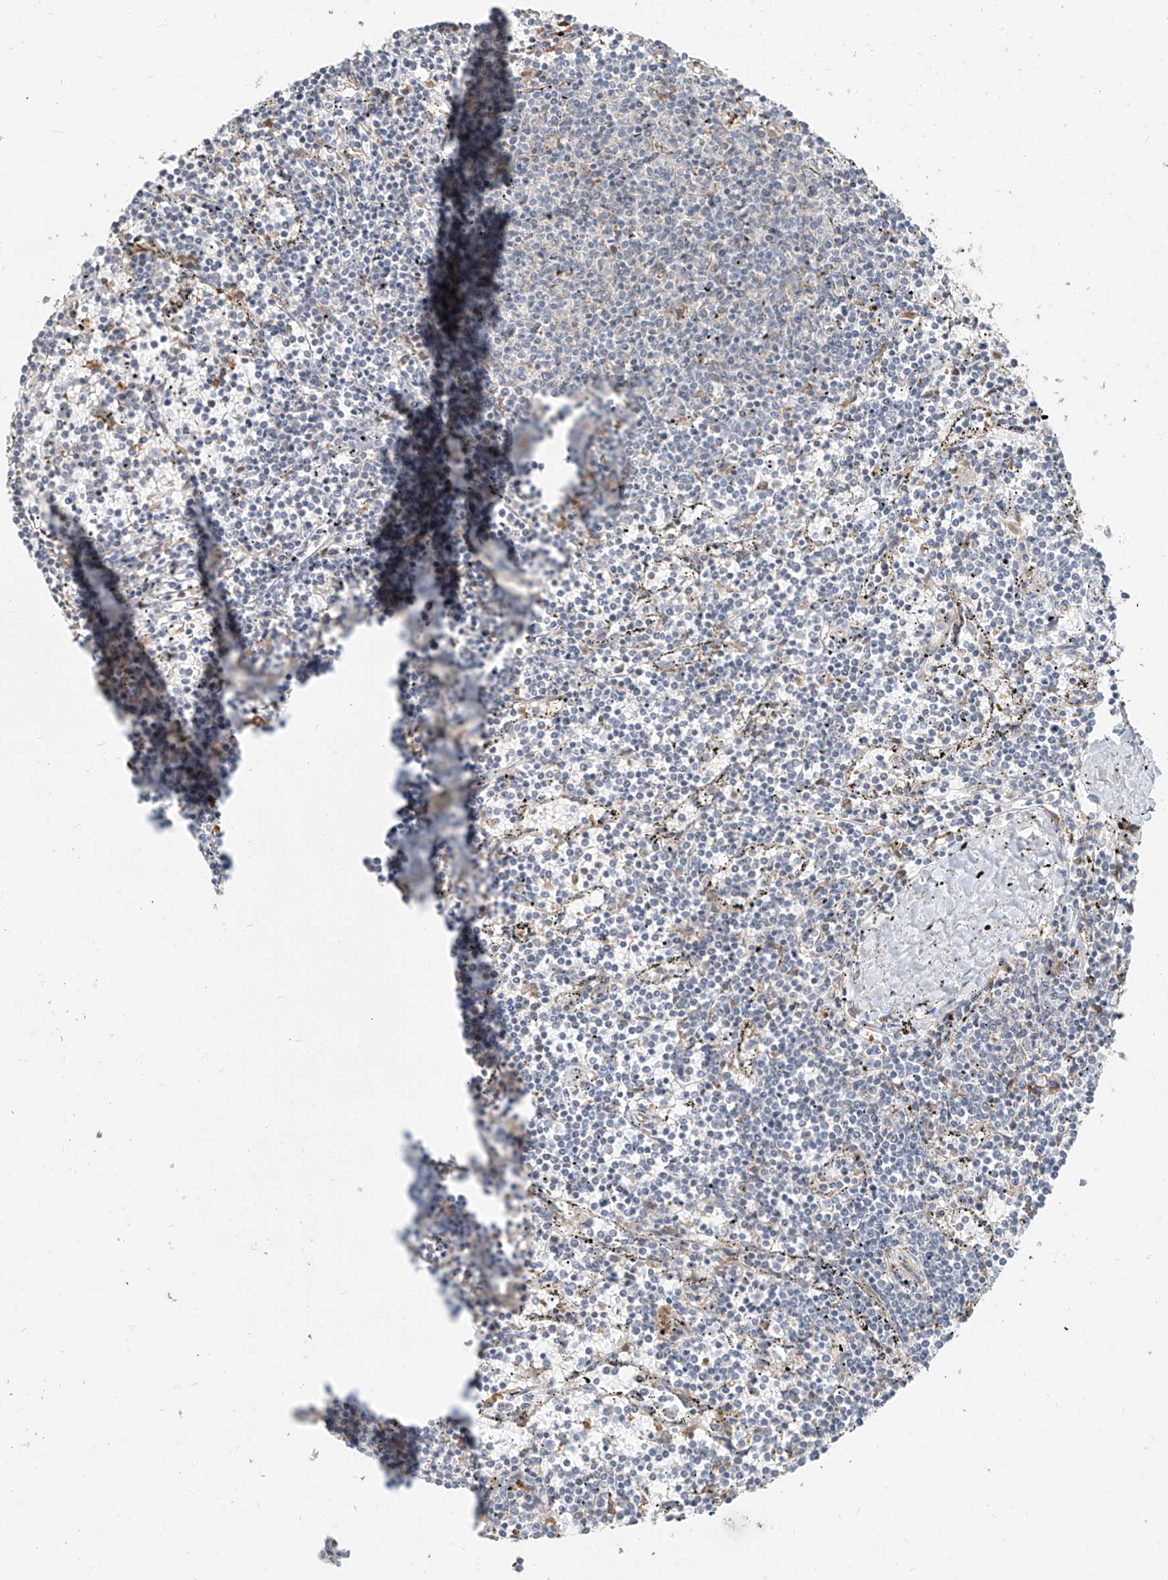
{"staining": {"intensity": "negative", "quantity": "none", "location": "none"}, "tissue": "lymphoma", "cell_type": "Tumor cells", "image_type": "cancer", "snomed": [{"axis": "morphology", "description": "Malignant lymphoma, non-Hodgkin's type, Low grade"}, {"axis": "topography", "description": "Spleen"}], "caption": "A micrograph of low-grade malignant lymphoma, non-Hodgkin's type stained for a protein displays no brown staining in tumor cells. Nuclei are stained in blue.", "gene": "ZMYM2", "patient": {"sex": "female", "age": 50}}